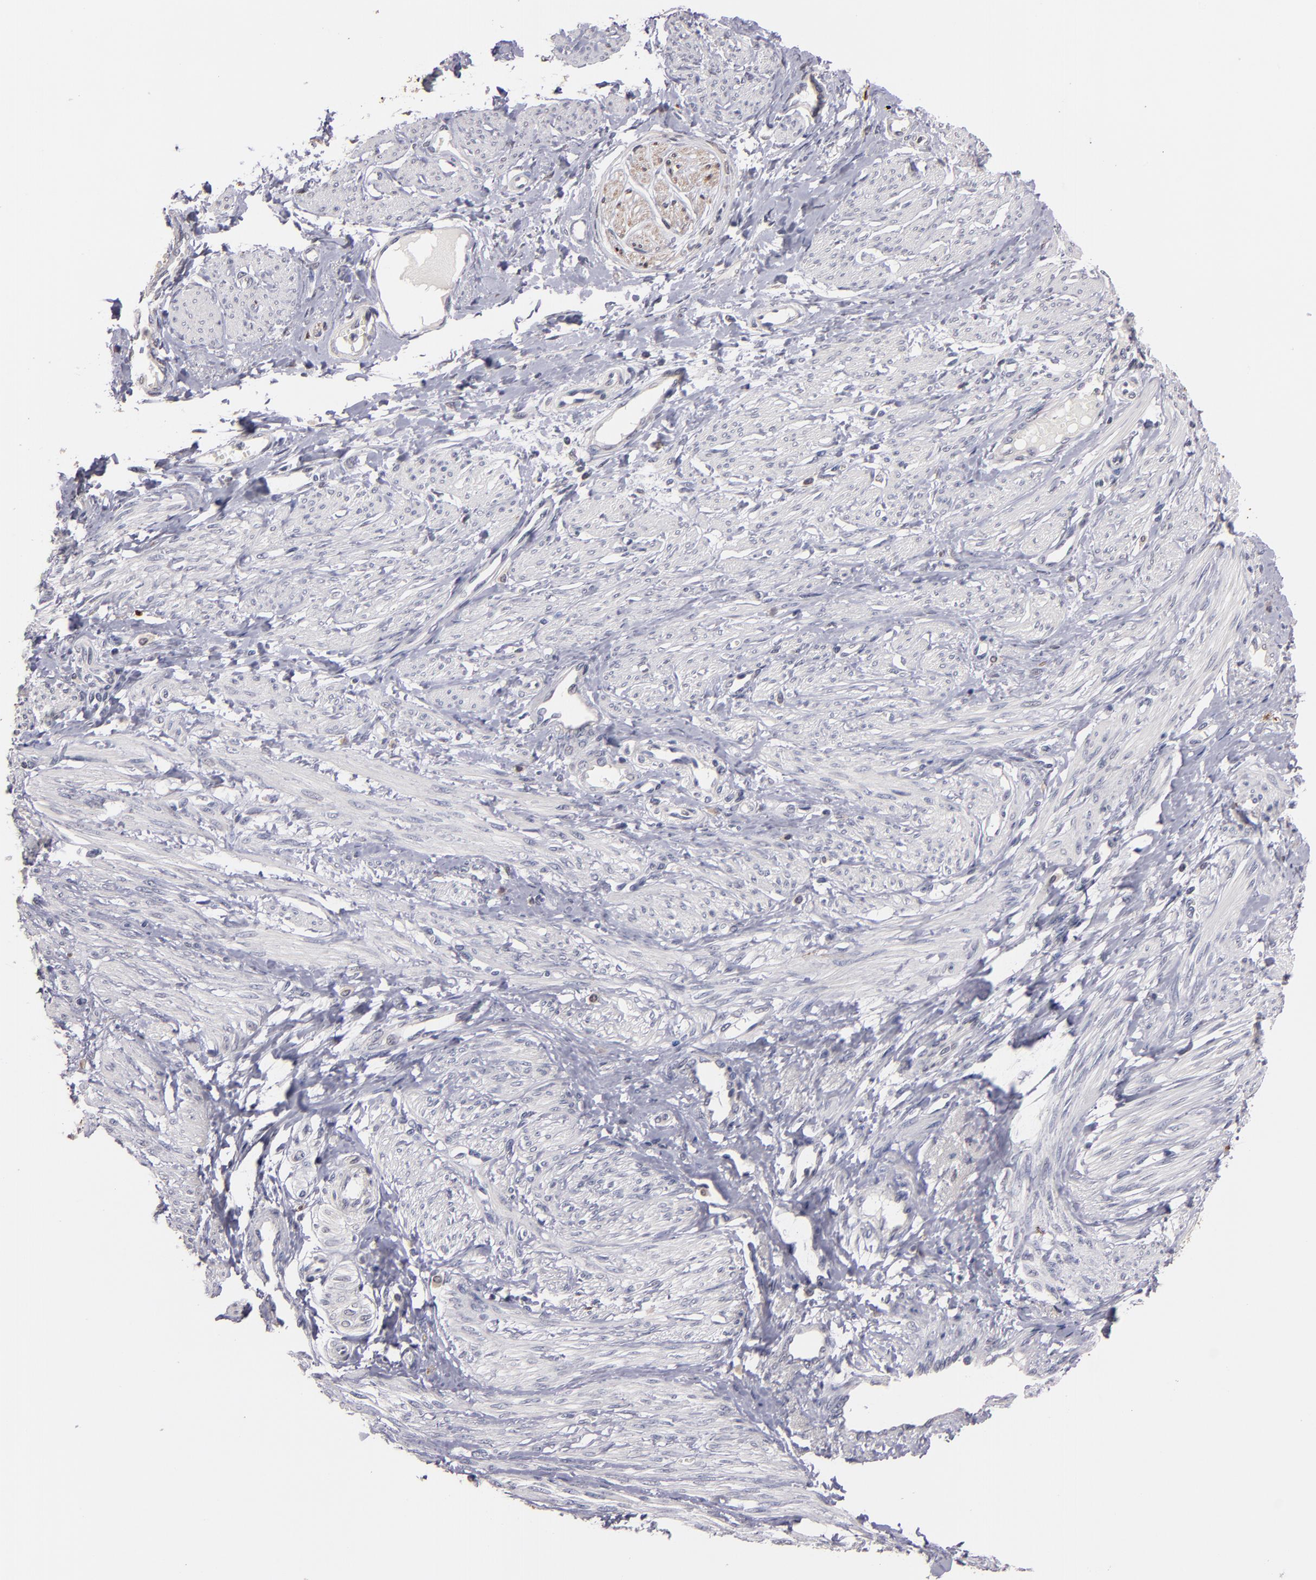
{"staining": {"intensity": "negative", "quantity": "none", "location": "none"}, "tissue": "smooth muscle", "cell_type": "Smooth muscle cells", "image_type": "normal", "snomed": [{"axis": "morphology", "description": "Normal tissue, NOS"}, {"axis": "topography", "description": "Smooth muscle"}, {"axis": "topography", "description": "Uterus"}], "caption": "IHC histopathology image of benign smooth muscle: human smooth muscle stained with DAB displays no significant protein staining in smooth muscle cells.", "gene": "S100A1", "patient": {"sex": "female", "age": 39}}